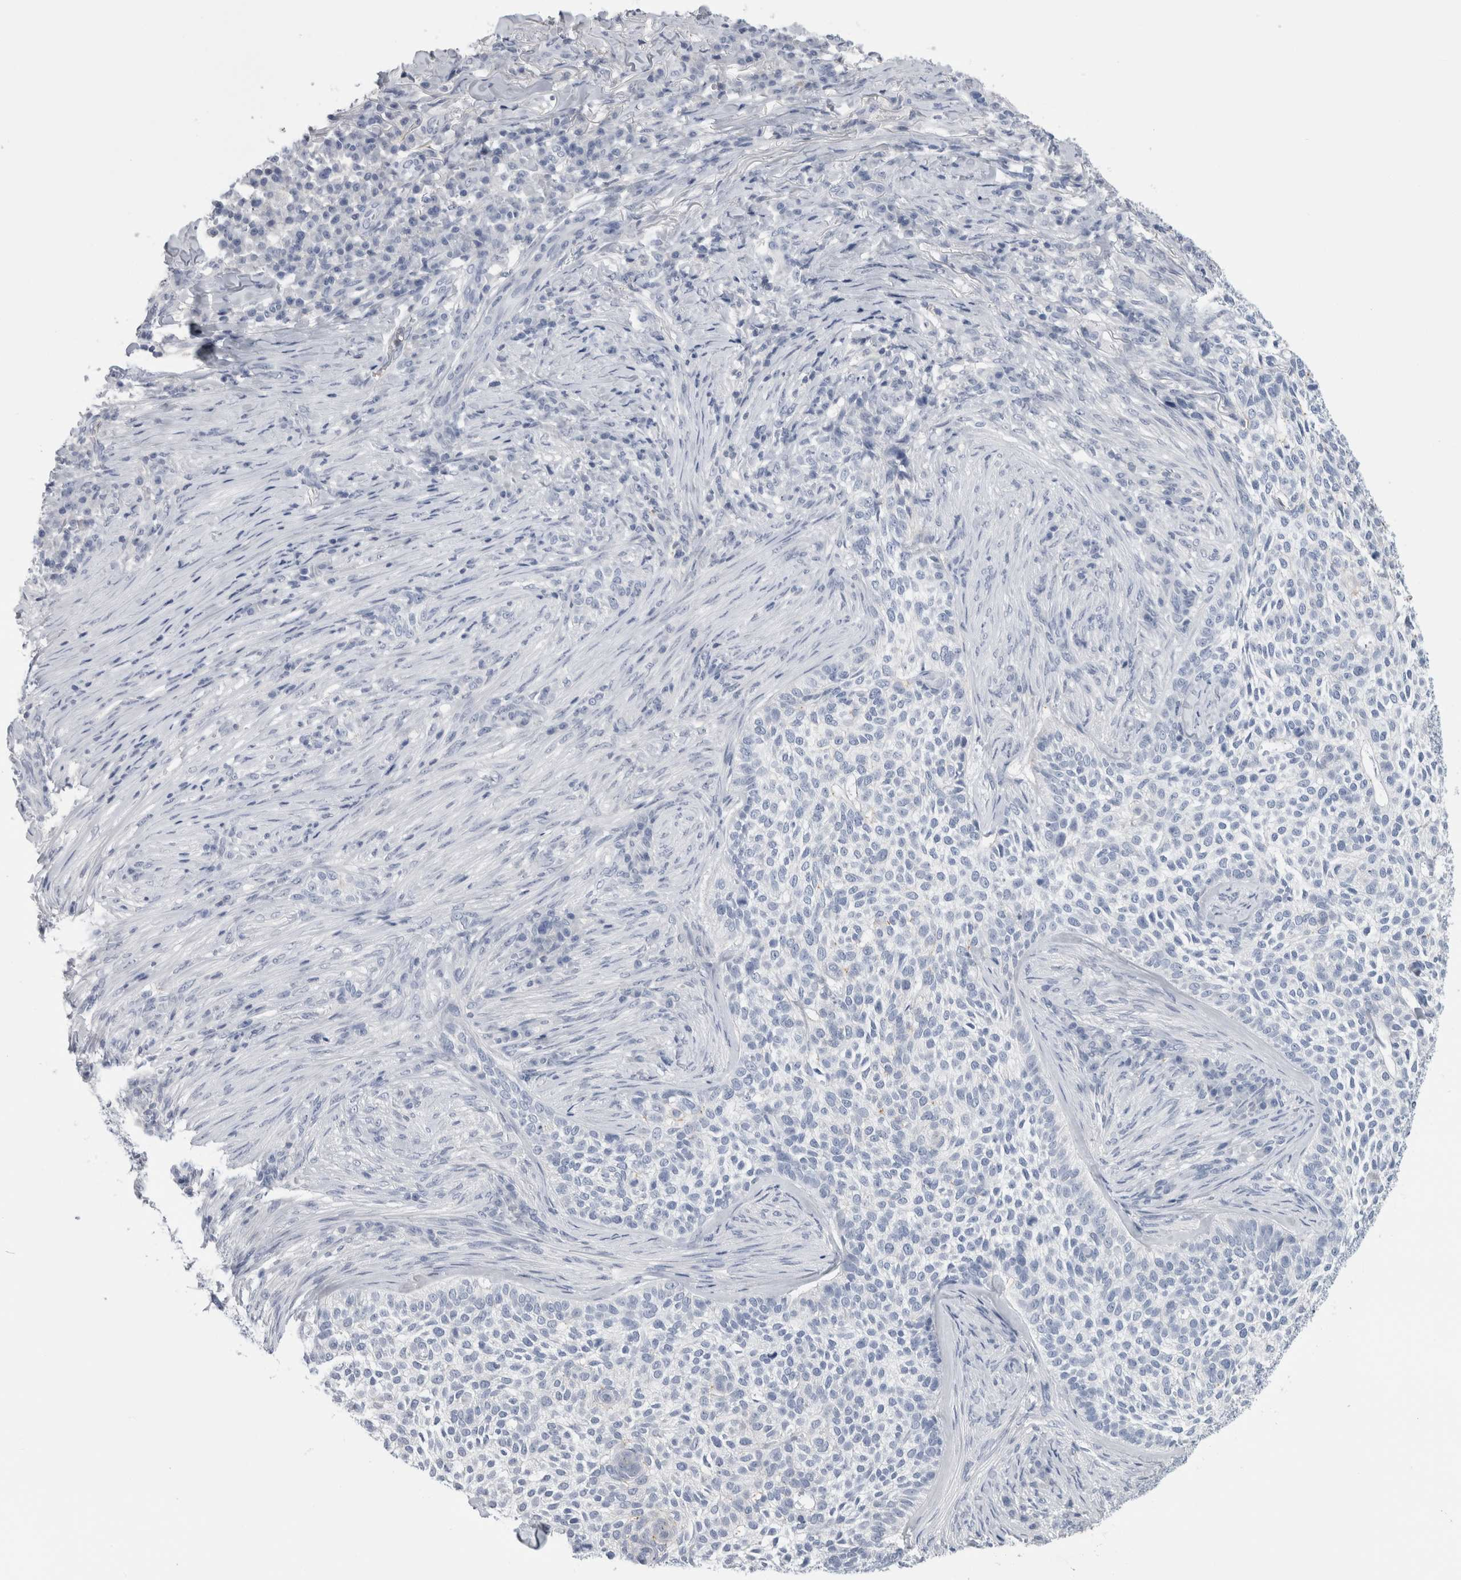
{"staining": {"intensity": "negative", "quantity": "none", "location": "none"}, "tissue": "skin cancer", "cell_type": "Tumor cells", "image_type": "cancer", "snomed": [{"axis": "morphology", "description": "Basal cell carcinoma"}, {"axis": "topography", "description": "Skin"}], "caption": "A histopathology image of skin basal cell carcinoma stained for a protein displays no brown staining in tumor cells.", "gene": "ANKFY1", "patient": {"sex": "female", "age": 64}}